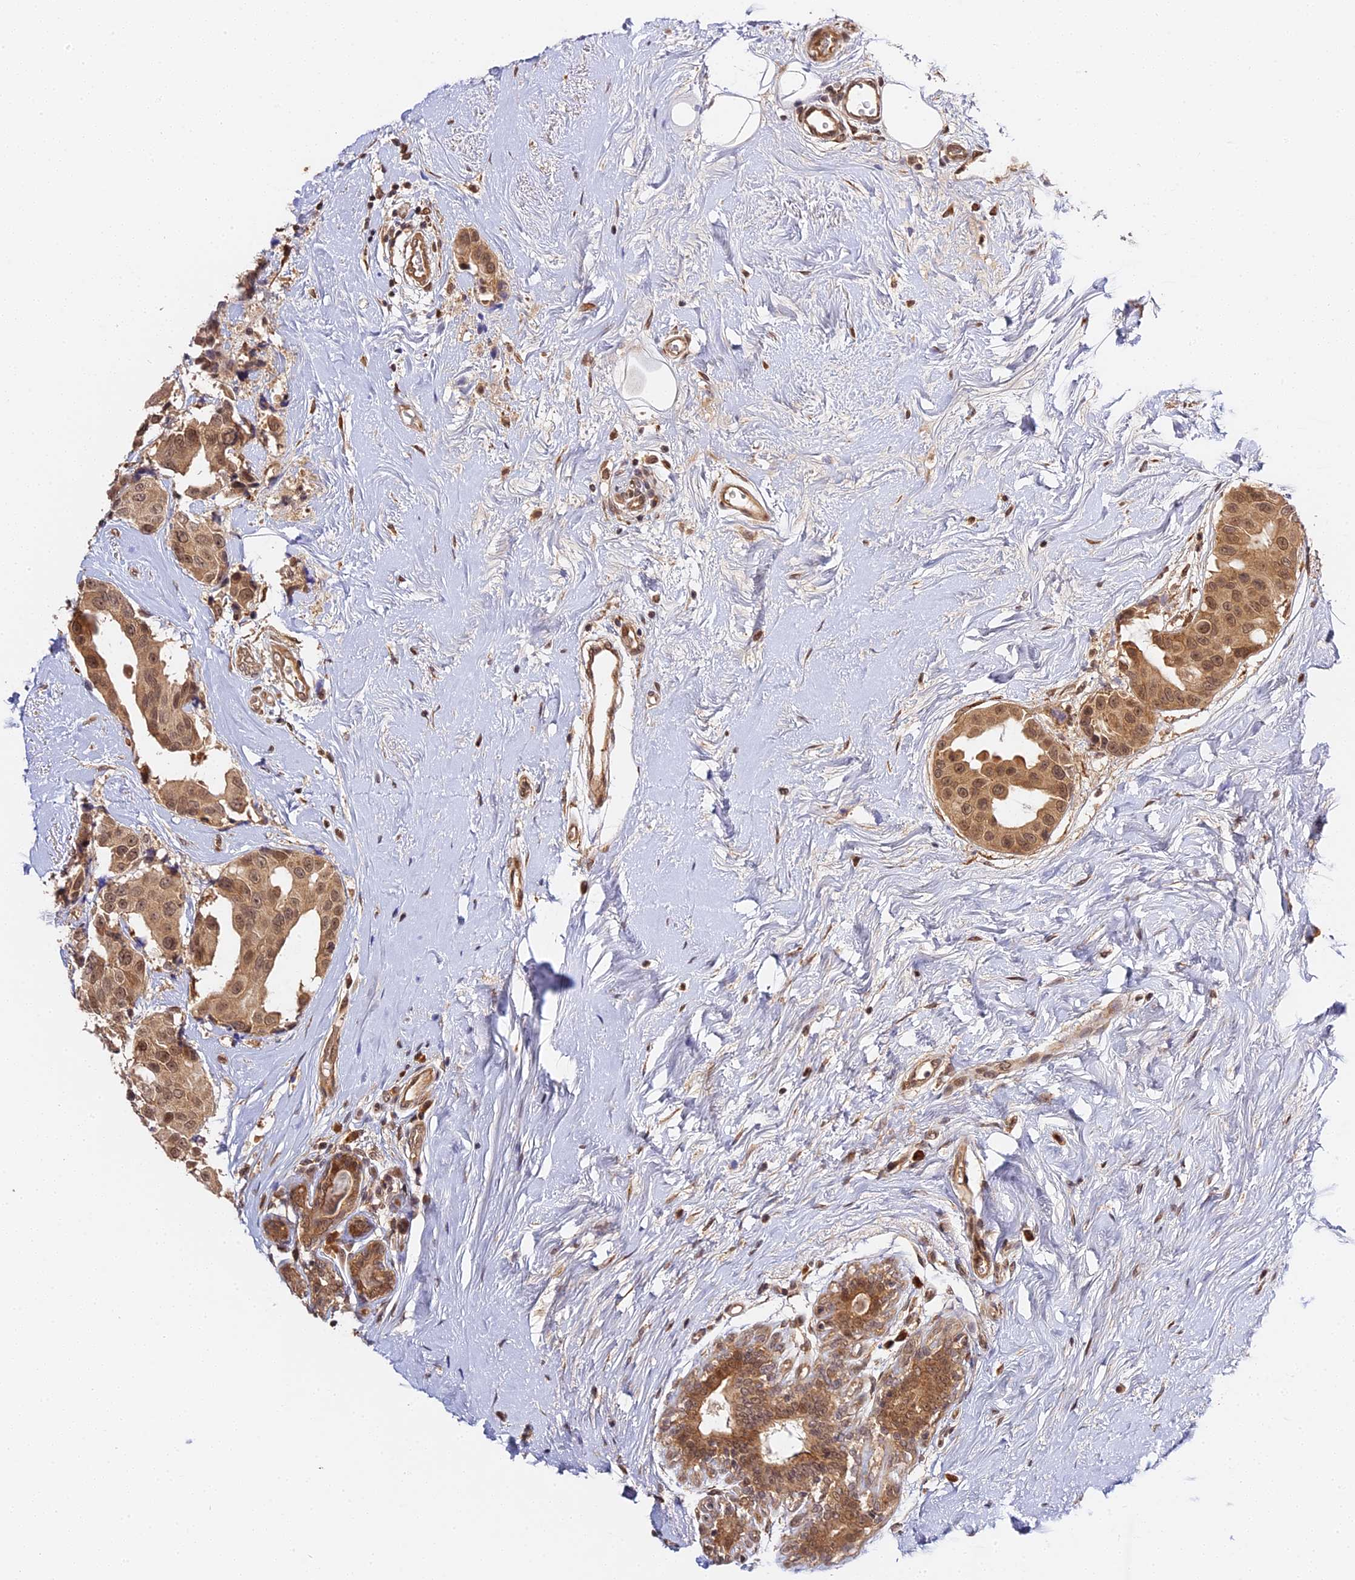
{"staining": {"intensity": "moderate", "quantity": ">75%", "location": "cytoplasmic/membranous,nuclear"}, "tissue": "breast cancer", "cell_type": "Tumor cells", "image_type": "cancer", "snomed": [{"axis": "morphology", "description": "Normal tissue, NOS"}, {"axis": "morphology", "description": "Duct carcinoma"}, {"axis": "topography", "description": "Breast"}], "caption": "Immunohistochemistry (IHC) micrograph of human breast cancer (intraductal carcinoma) stained for a protein (brown), which displays medium levels of moderate cytoplasmic/membranous and nuclear staining in about >75% of tumor cells.", "gene": "IMPACT", "patient": {"sex": "female", "age": 39}}